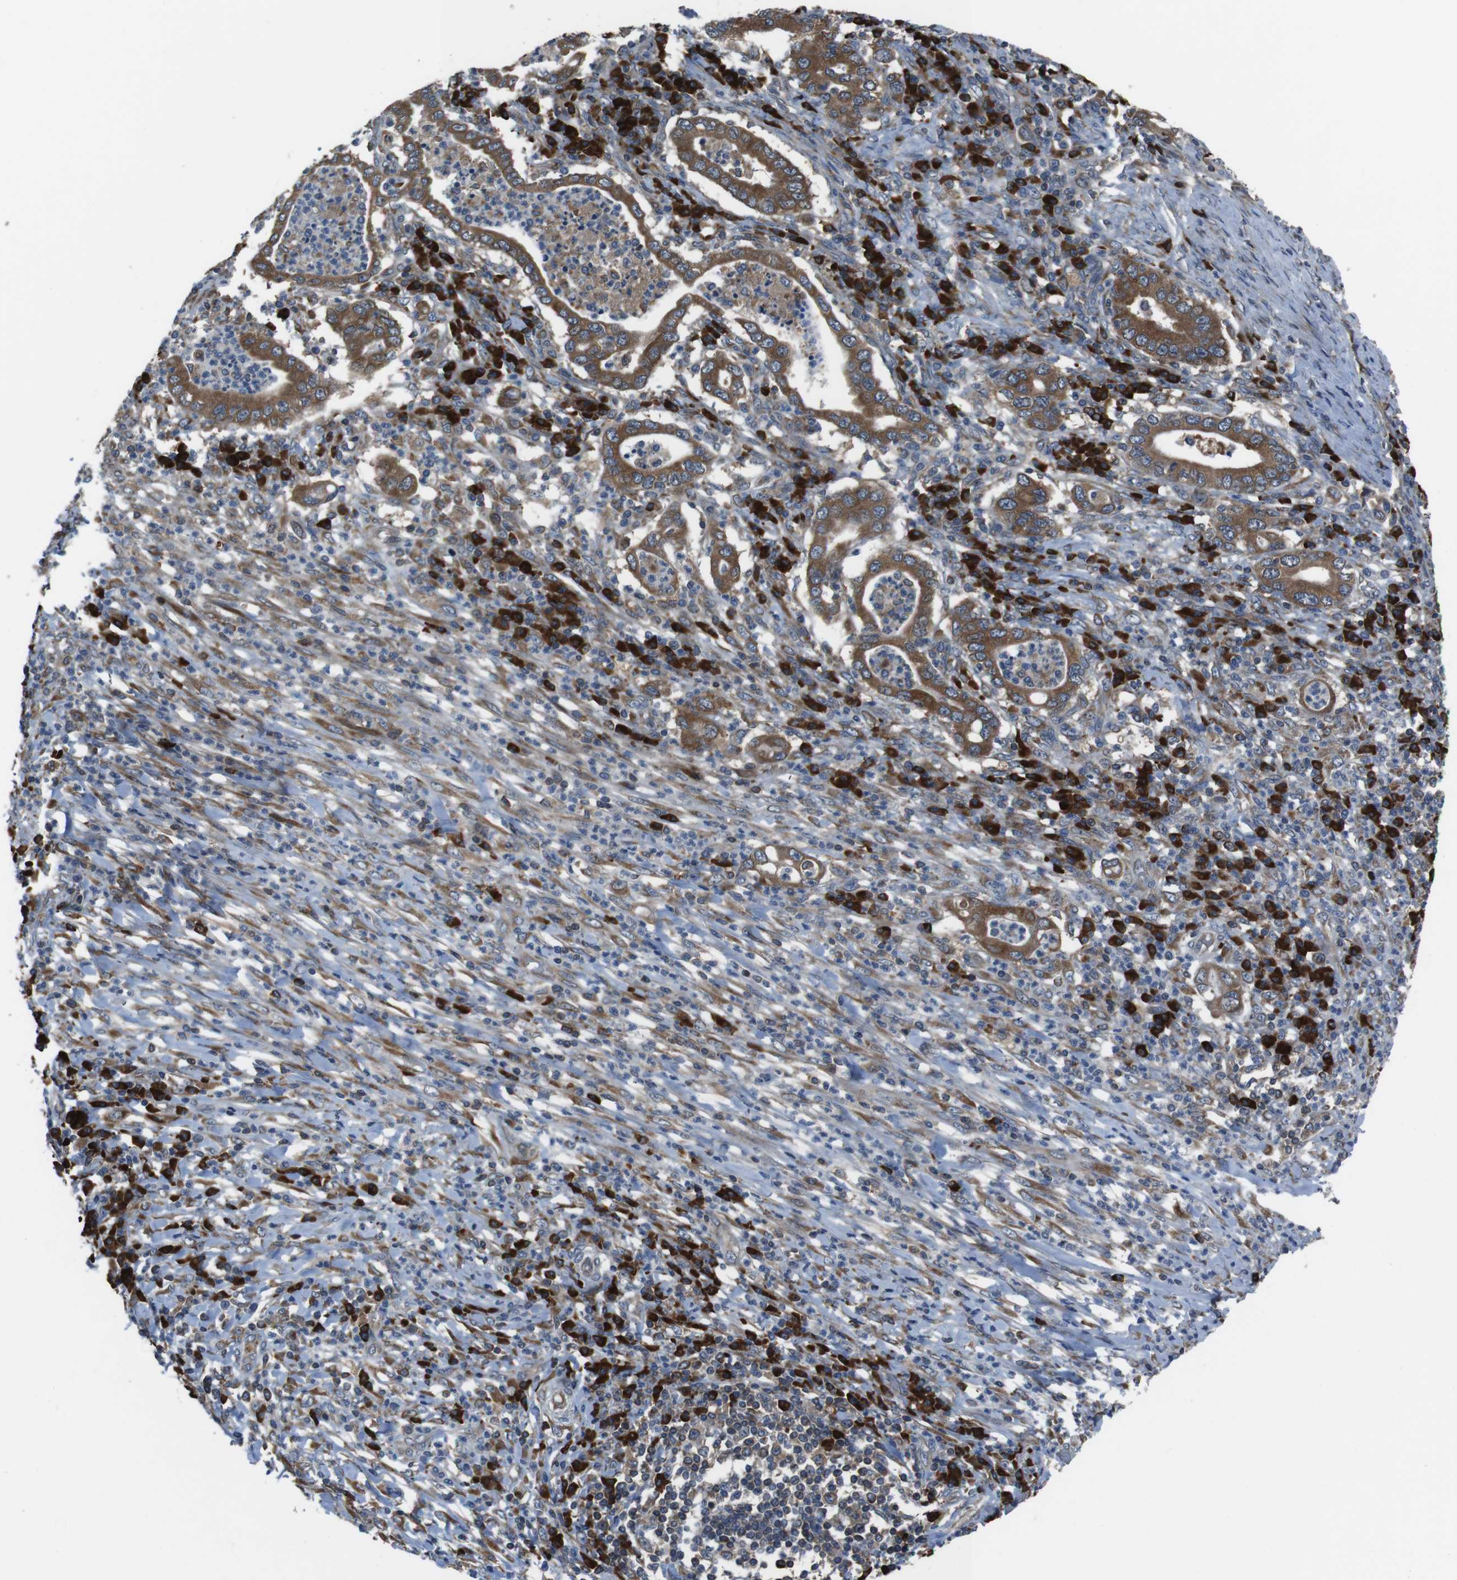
{"staining": {"intensity": "moderate", "quantity": ">75%", "location": "cytoplasmic/membranous"}, "tissue": "stomach cancer", "cell_type": "Tumor cells", "image_type": "cancer", "snomed": [{"axis": "morphology", "description": "Normal tissue, NOS"}, {"axis": "morphology", "description": "Adenocarcinoma, NOS"}, {"axis": "topography", "description": "Esophagus"}, {"axis": "topography", "description": "Stomach, upper"}, {"axis": "topography", "description": "Peripheral nerve tissue"}], "caption": "Immunohistochemistry (IHC) of human stomach cancer (adenocarcinoma) demonstrates medium levels of moderate cytoplasmic/membranous staining in about >75% of tumor cells. The staining was performed using DAB (3,3'-diaminobenzidine), with brown indicating positive protein expression. Nuclei are stained blue with hematoxylin.", "gene": "SSR3", "patient": {"sex": "male", "age": 62}}